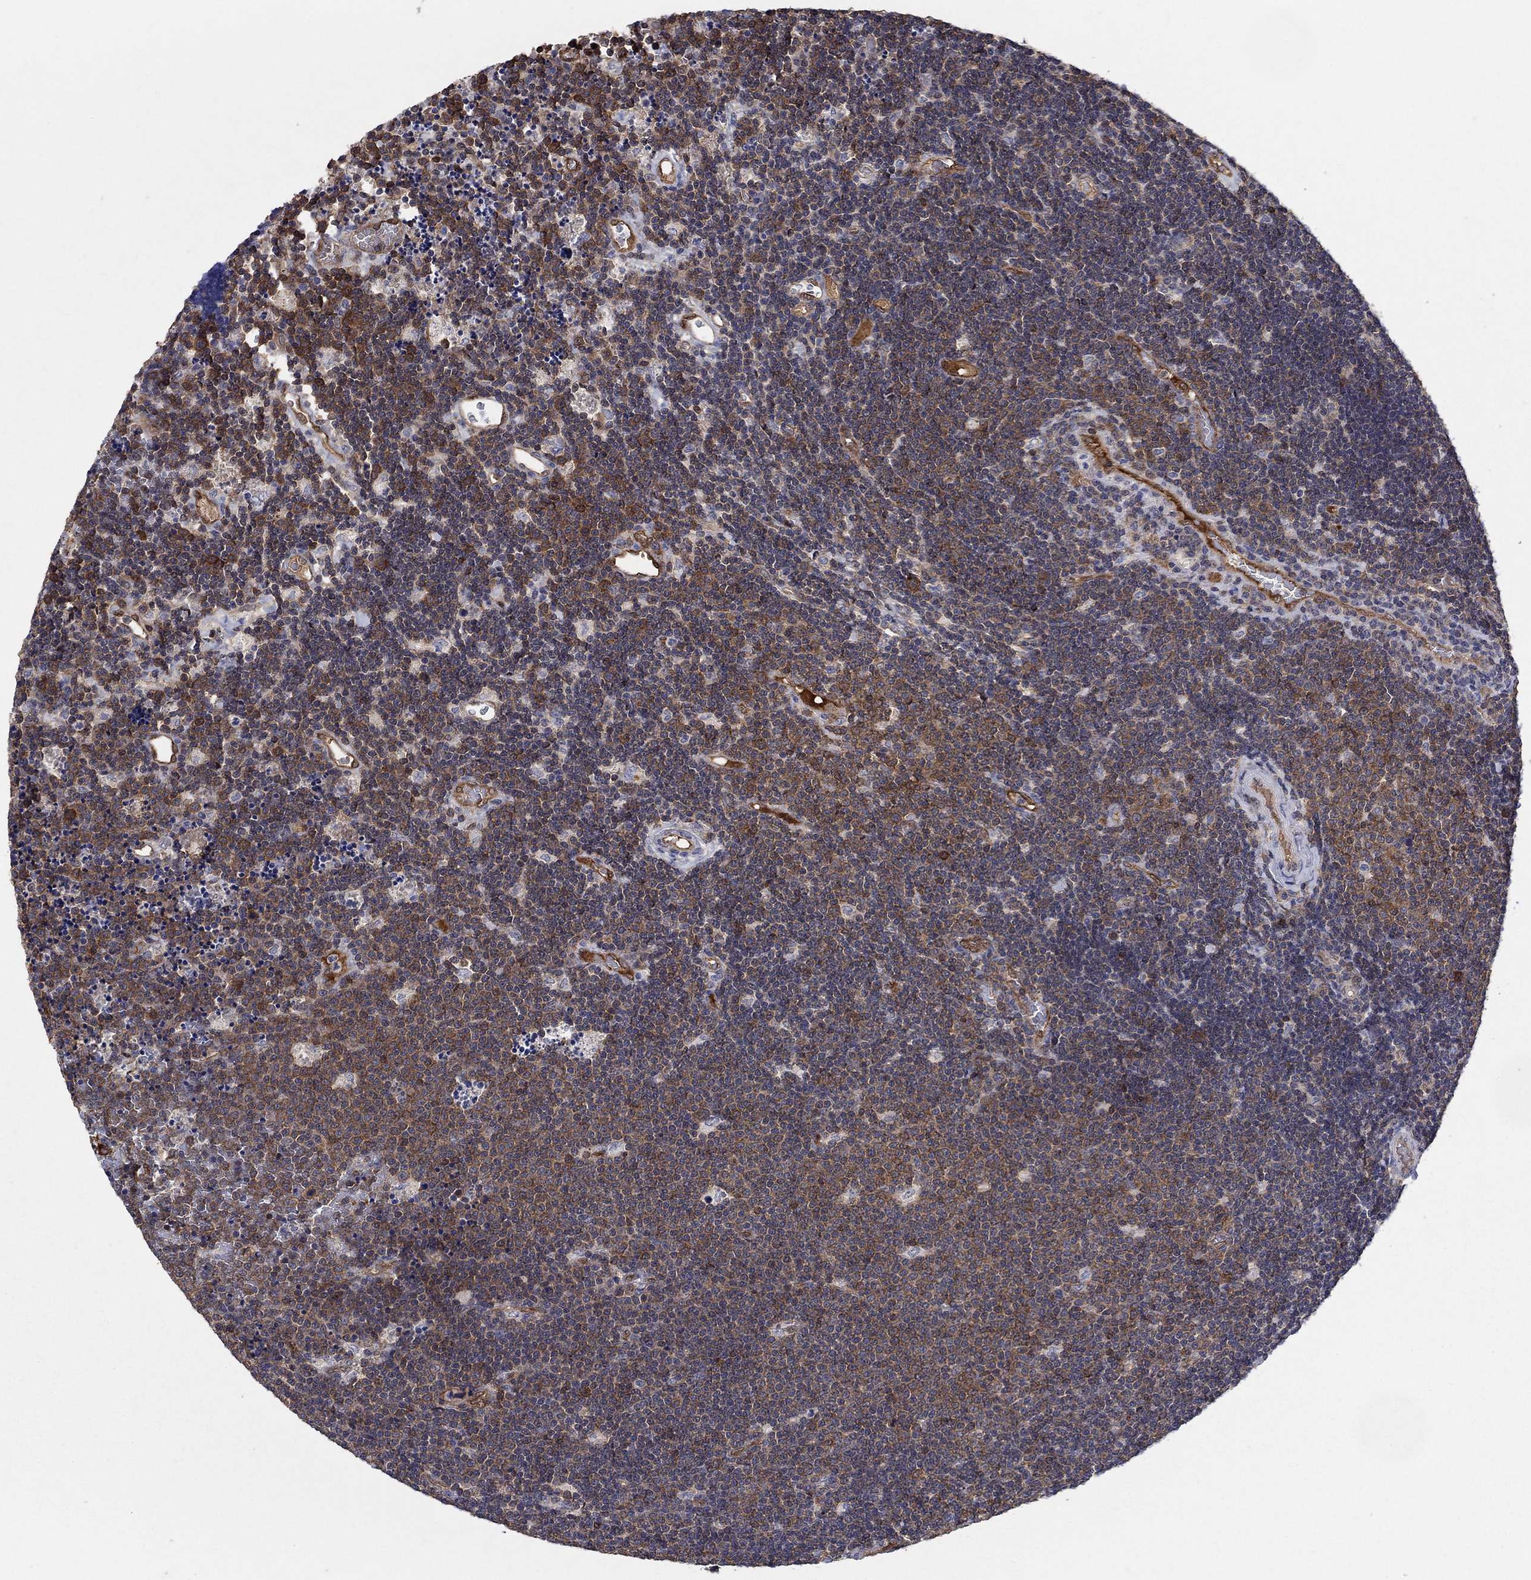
{"staining": {"intensity": "moderate", "quantity": "25%-75%", "location": "cytoplasmic/membranous"}, "tissue": "lymphoma", "cell_type": "Tumor cells", "image_type": "cancer", "snomed": [{"axis": "morphology", "description": "Malignant lymphoma, non-Hodgkin's type, Low grade"}, {"axis": "topography", "description": "Brain"}], "caption": "Low-grade malignant lymphoma, non-Hodgkin's type was stained to show a protein in brown. There is medium levels of moderate cytoplasmic/membranous expression in approximately 25%-75% of tumor cells.", "gene": "AGFG2", "patient": {"sex": "female", "age": 66}}